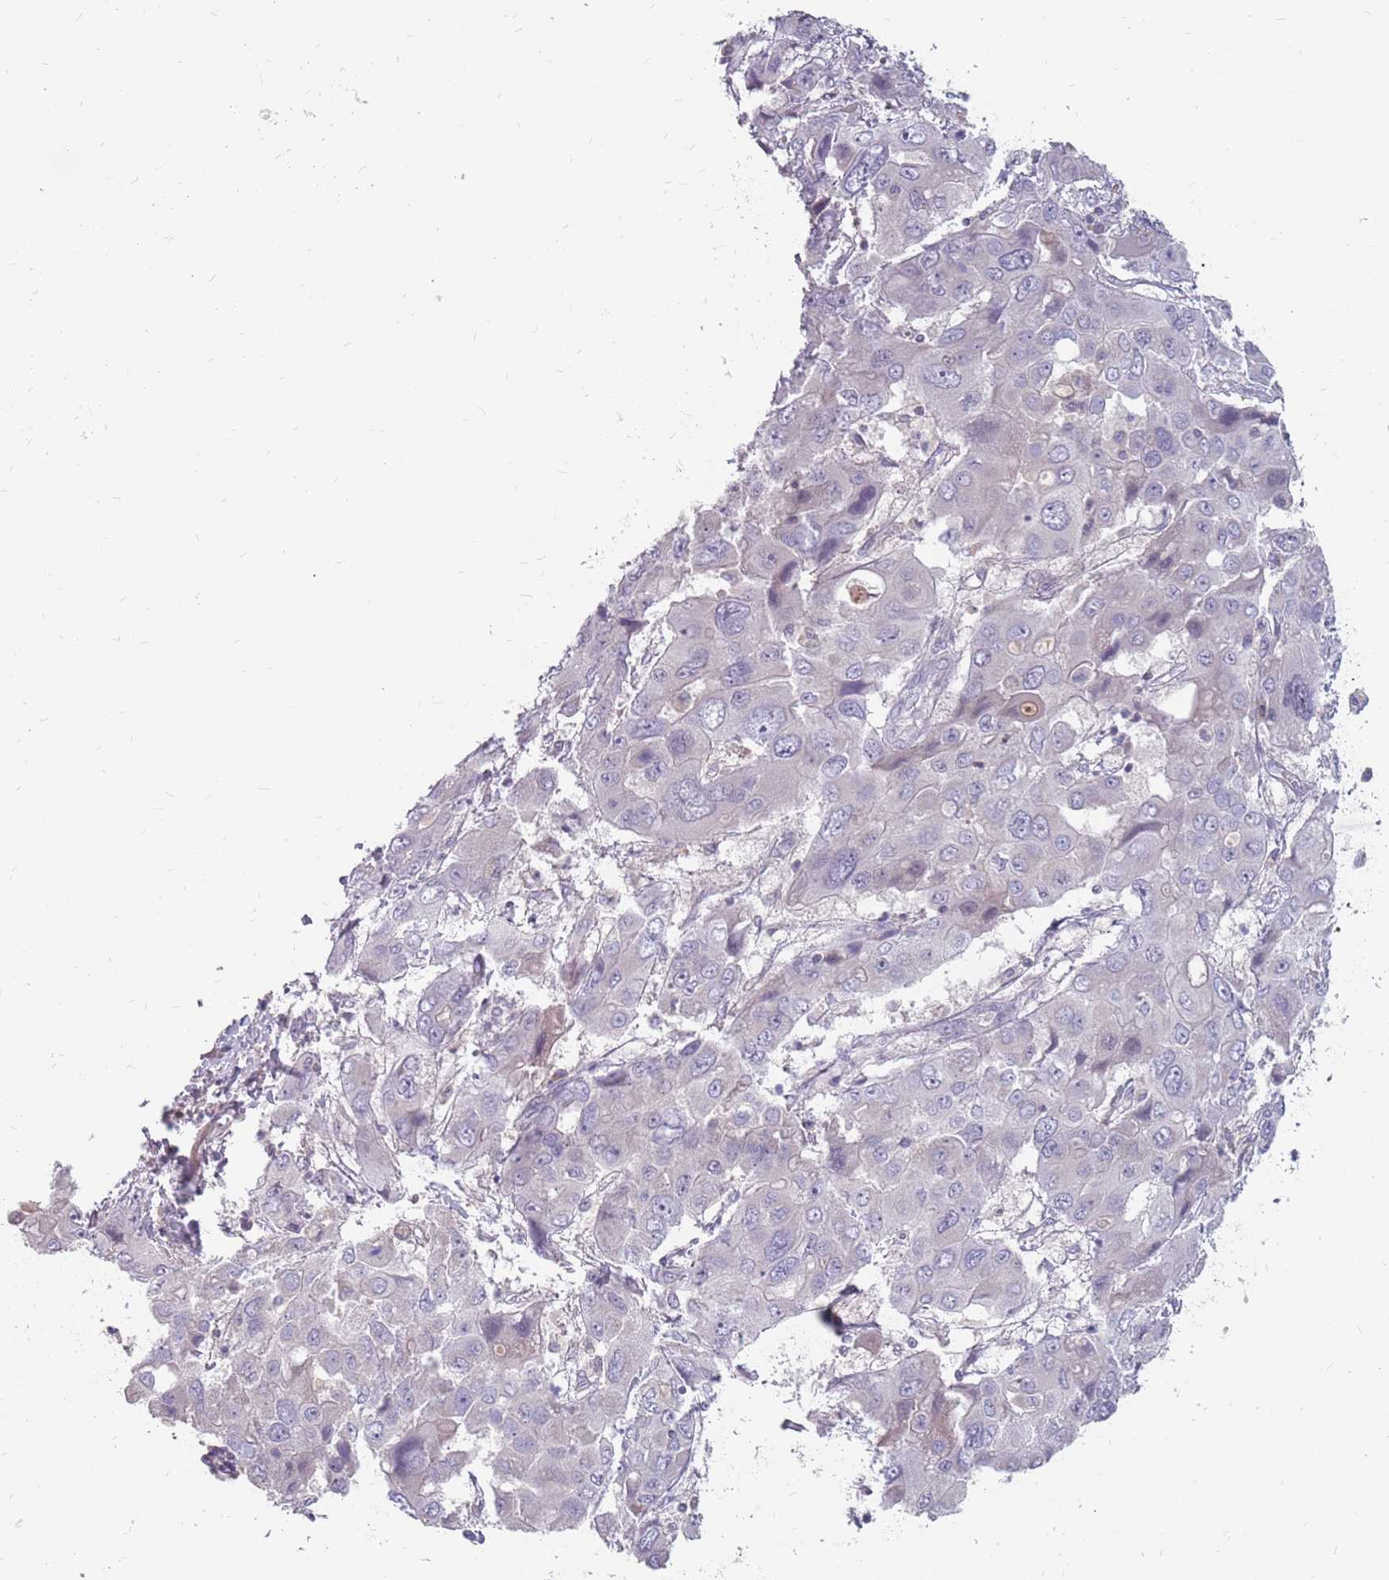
{"staining": {"intensity": "negative", "quantity": "none", "location": "none"}, "tissue": "liver cancer", "cell_type": "Tumor cells", "image_type": "cancer", "snomed": [{"axis": "morphology", "description": "Cholangiocarcinoma"}, {"axis": "topography", "description": "Liver"}], "caption": "Image shows no protein staining in tumor cells of cholangiocarcinoma (liver) tissue.", "gene": "CMTR2", "patient": {"sex": "male", "age": 67}}